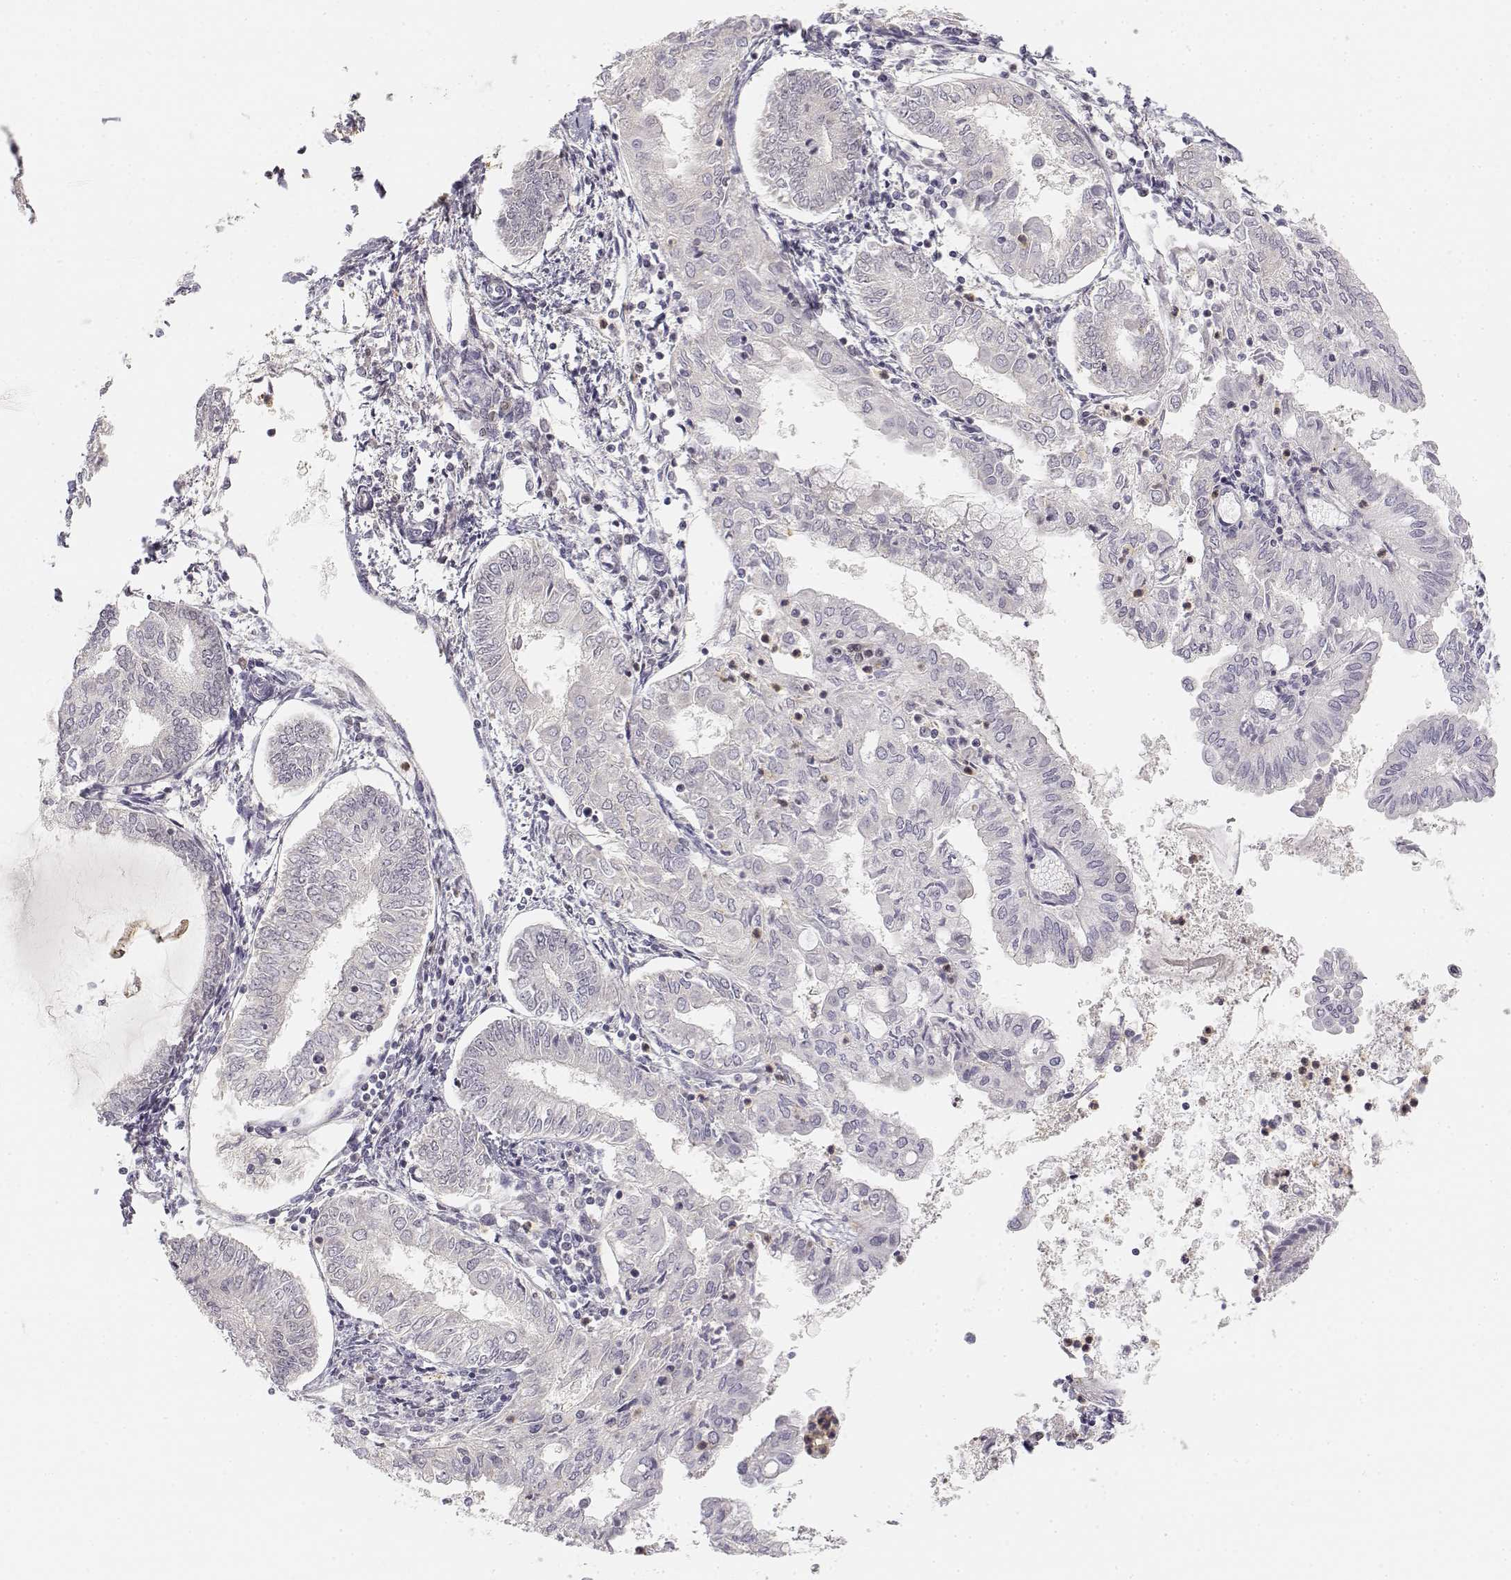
{"staining": {"intensity": "negative", "quantity": "none", "location": "none"}, "tissue": "endometrial cancer", "cell_type": "Tumor cells", "image_type": "cancer", "snomed": [{"axis": "morphology", "description": "Adenocarcinoma, NOS"}, {"axis": "topography", "description": "Endometrium"}], "caption": "Tumor cells show no significant protein expression in adenocarcinoma (endometrial).", "gene": "GLIPR1L2", "patient": {"sex": "female", "age": 68}}